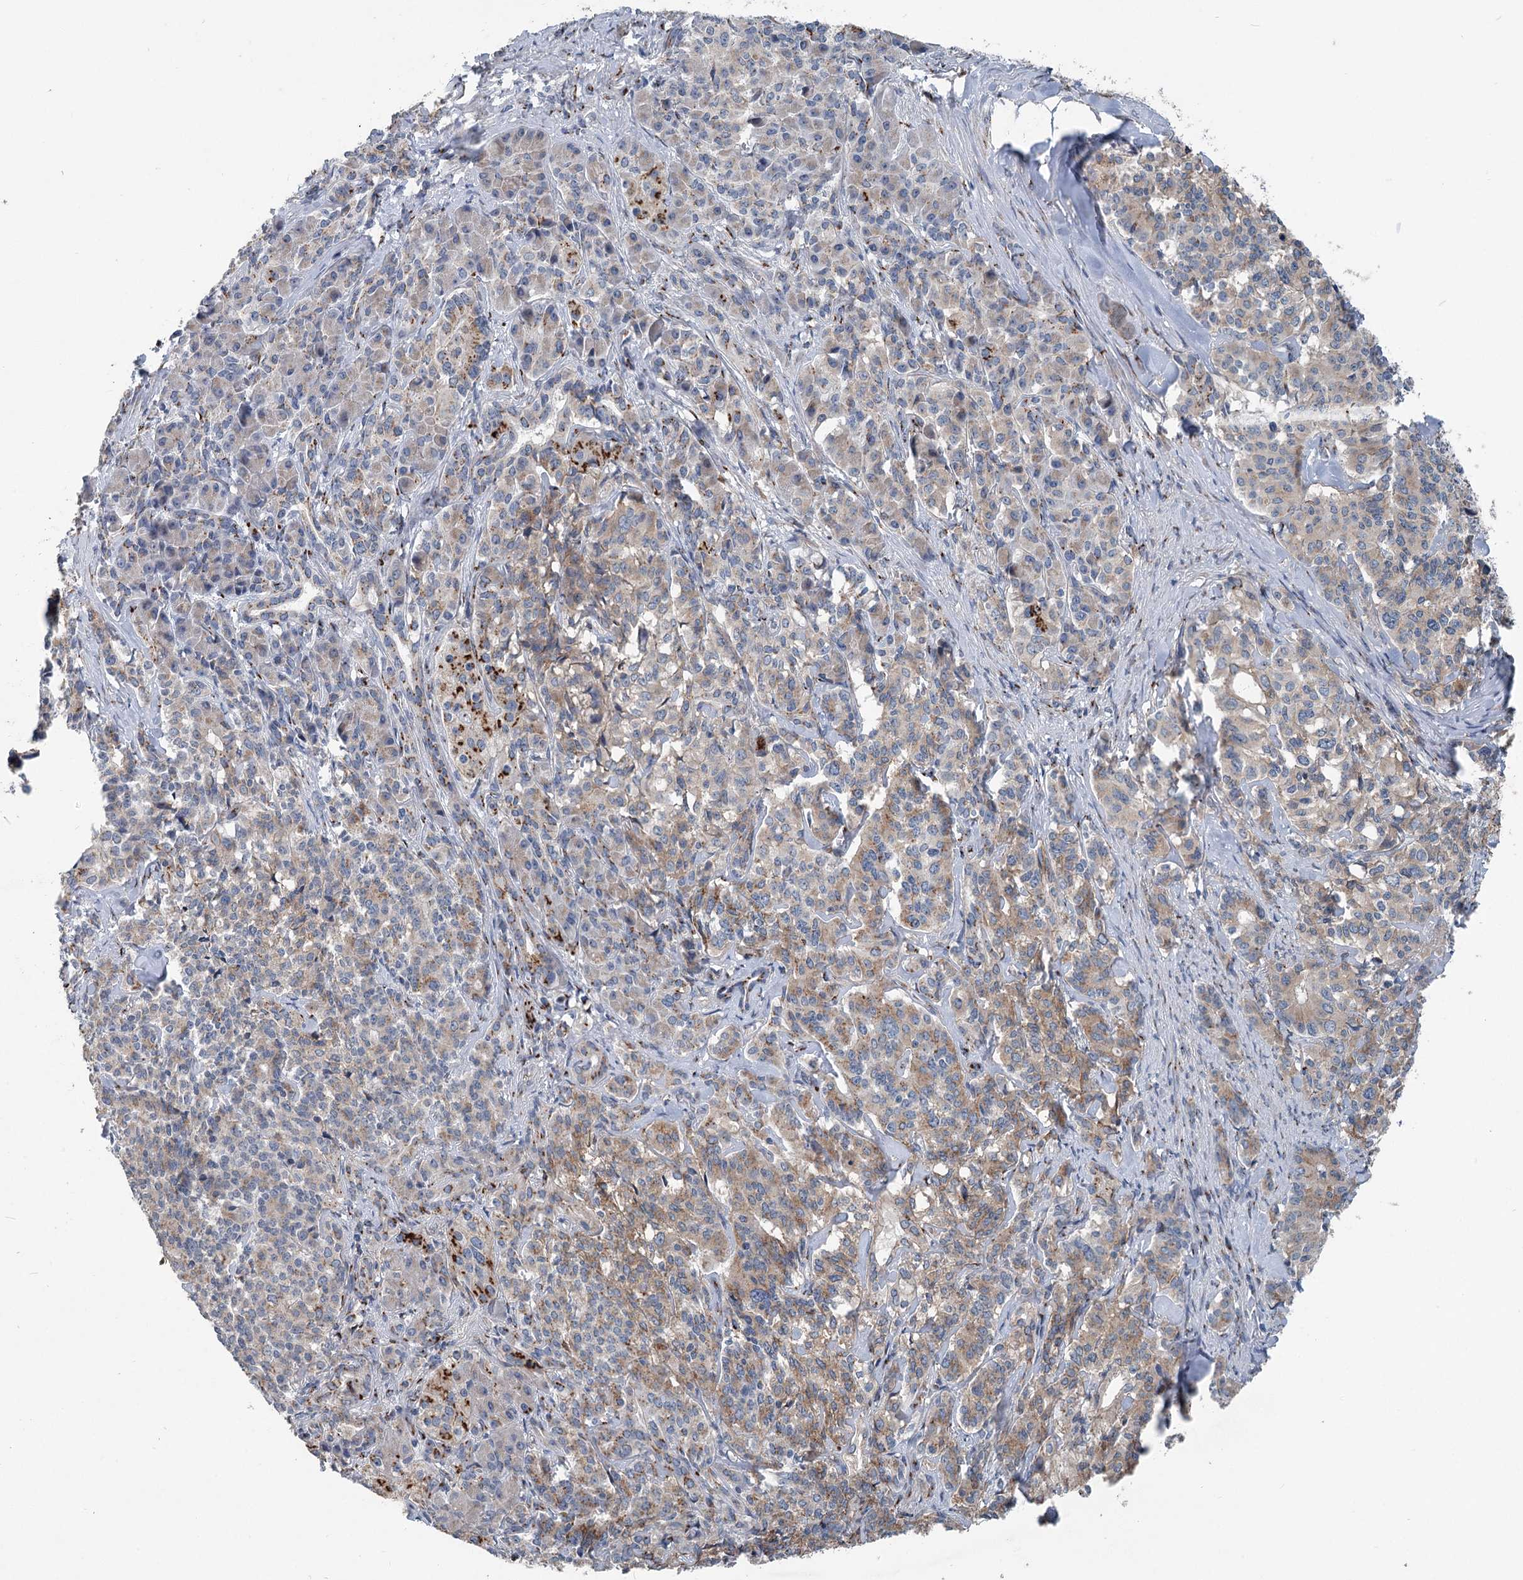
{"staining": {"intensity": "weak", "quantity": "25%-75%", "location": "cytoplasmic/membranous"}, "tissue": "pancreatic cancer", "cell_type": "Tumor cells", "image_type": "cancer", "snomed": [{"axis": "morphology", "description": "Adenocarcinoma, NOS"}, {"axis": "topography", "description": "Pancreas"}], "caption": "Immunohistochemistry of human pancreatic adenocarcinoma exhibits low levels of weak cytoplasmic/membranous positivity in approximately 25%-75% of tumor cells.", "gene": "ITIH5", "patient": {"sex": "female", "age": 74}}